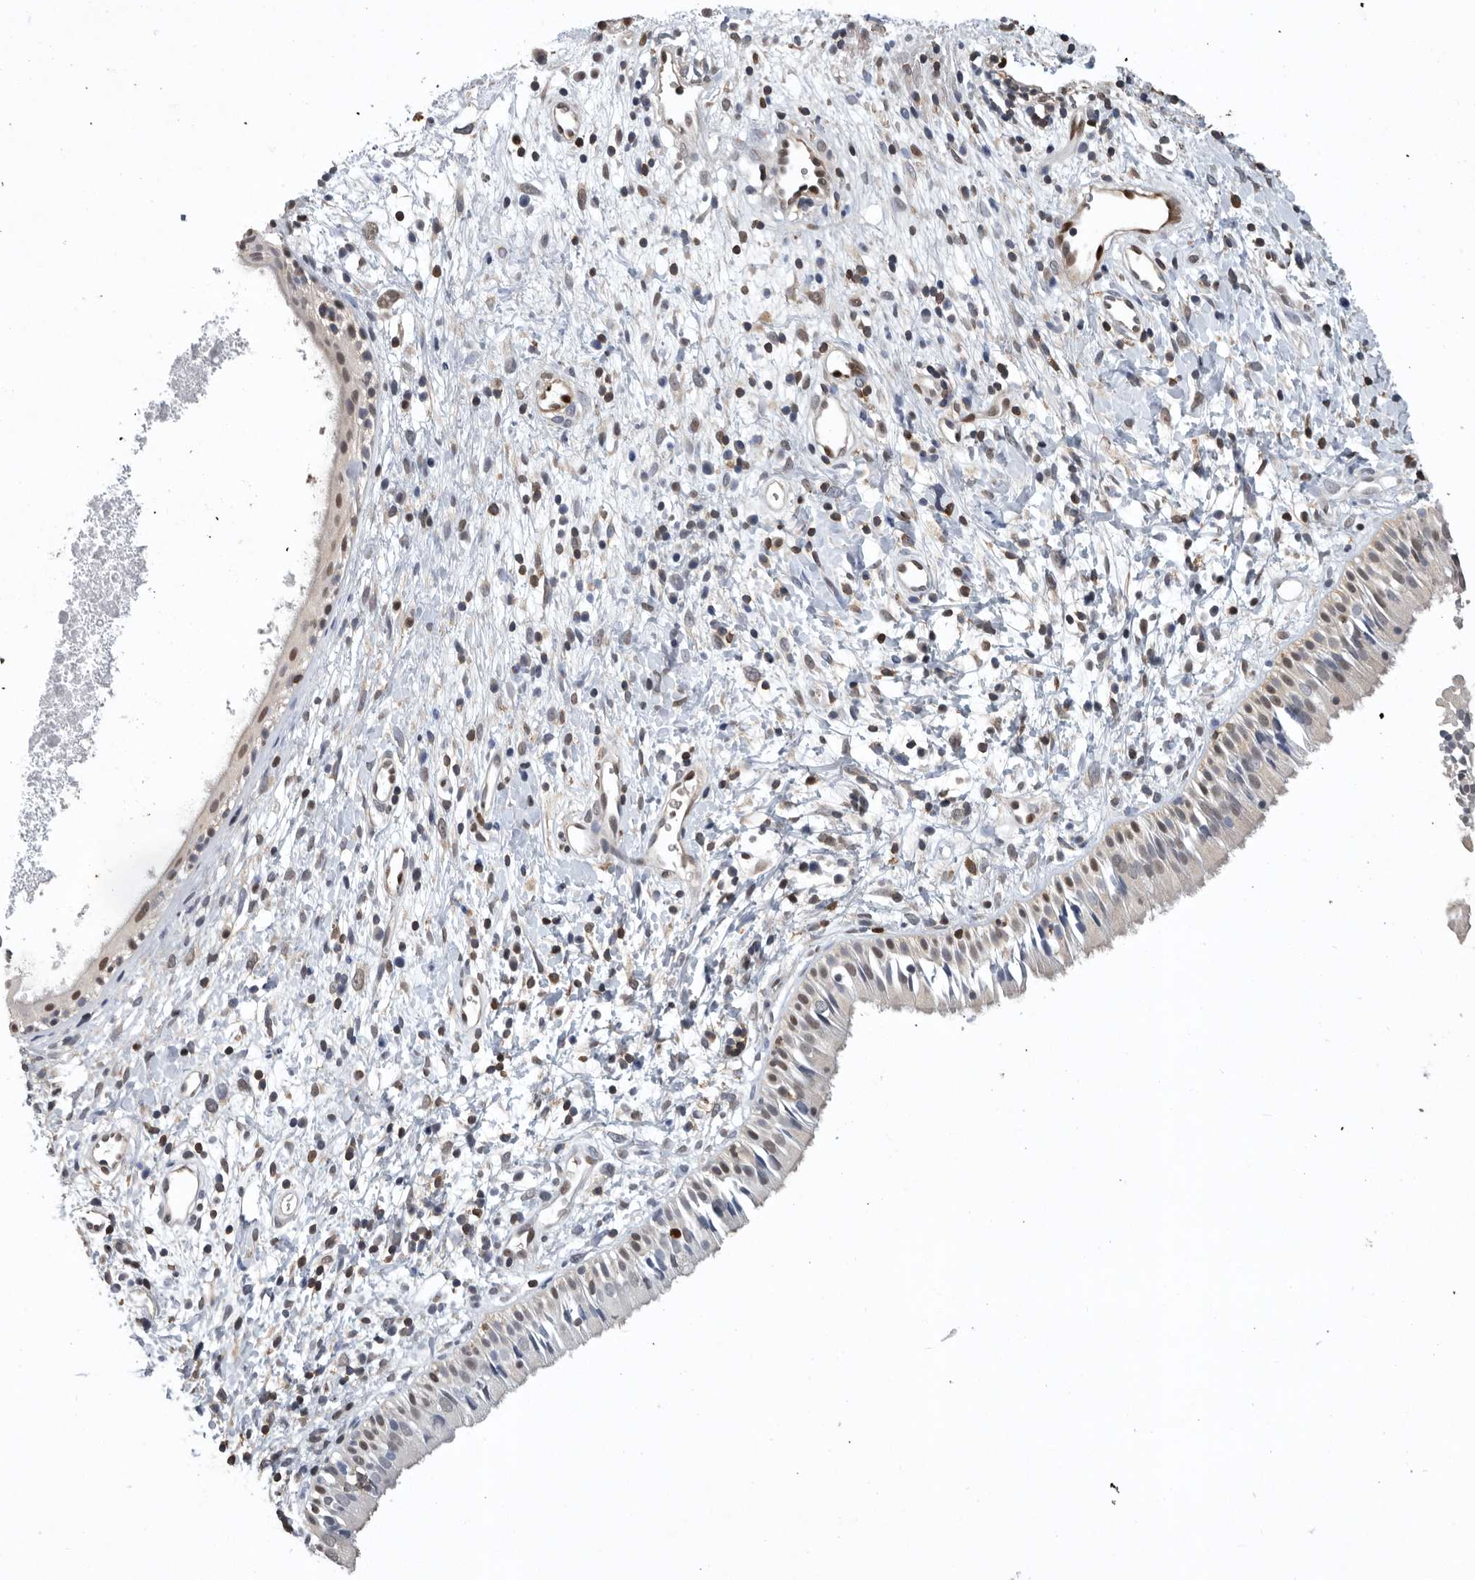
{"staining": {"intensity": "moderate", "quantity": "<25%", "location": "cytoplasmic/membranous,nuclear"}, "tissue": "nasopharynx", "cell_type": "Respiratory epithelial cells", "image_type": "normal", "snomed": [{"axis": "morphology", "description": "Normal tissue, NOS"}, {"axis": "topography", "description": "Nasopharynx"}], "caption": "Protein staining by immunohistochemistry demonstrates moderate cytoplasmic/membranous,nuclear staining in approximately <25% of respiratory epithelial cells in benign nasopharynx. (DAB IHC, brown staining for protein, blue staining for nuclei).", "gene": "PDCD4", "patient": {"sex": "male", "age": 22}}